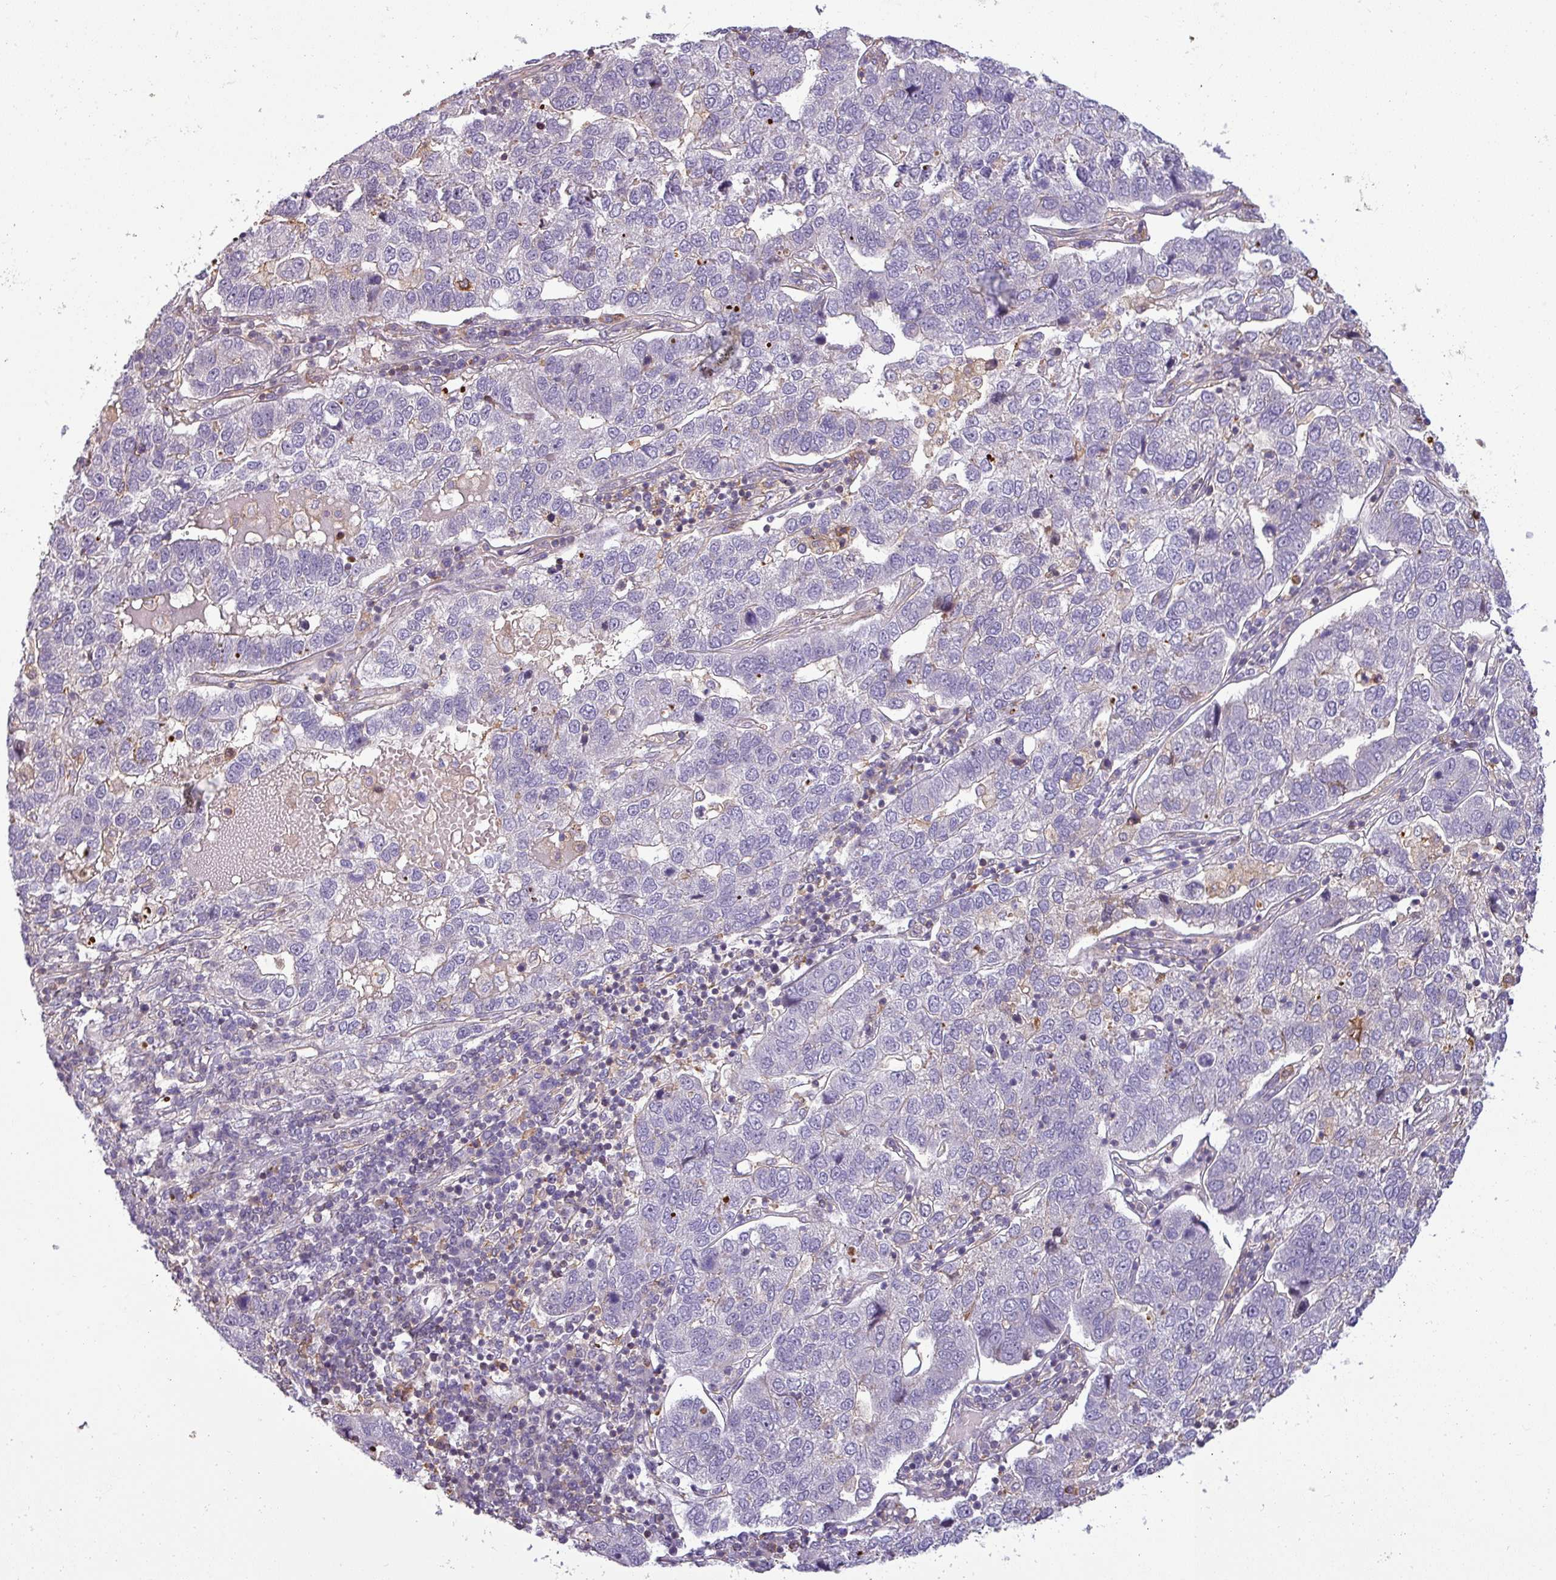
{"staining": {"intensity": "negative", "quantity": "none", "location": "none"}, "tissue": "pancreatic cancer", "cell_type": "Tumor cells", "image_type": "cancer", "snomed": [{"axis": "morphology", "description": "Adenocarcinoma, NOS"}, {"axis": "topography", "description": "Pancreas"}], "caption": "A high-resolution histopathology image shows immunohistochemistry (IHC) staining of adenocarcinoma (pancreatic), which exhibits no significant staining in tumor cells.", "gene": "ZNF835", "patient": {"sex": "female", "age": 61}}